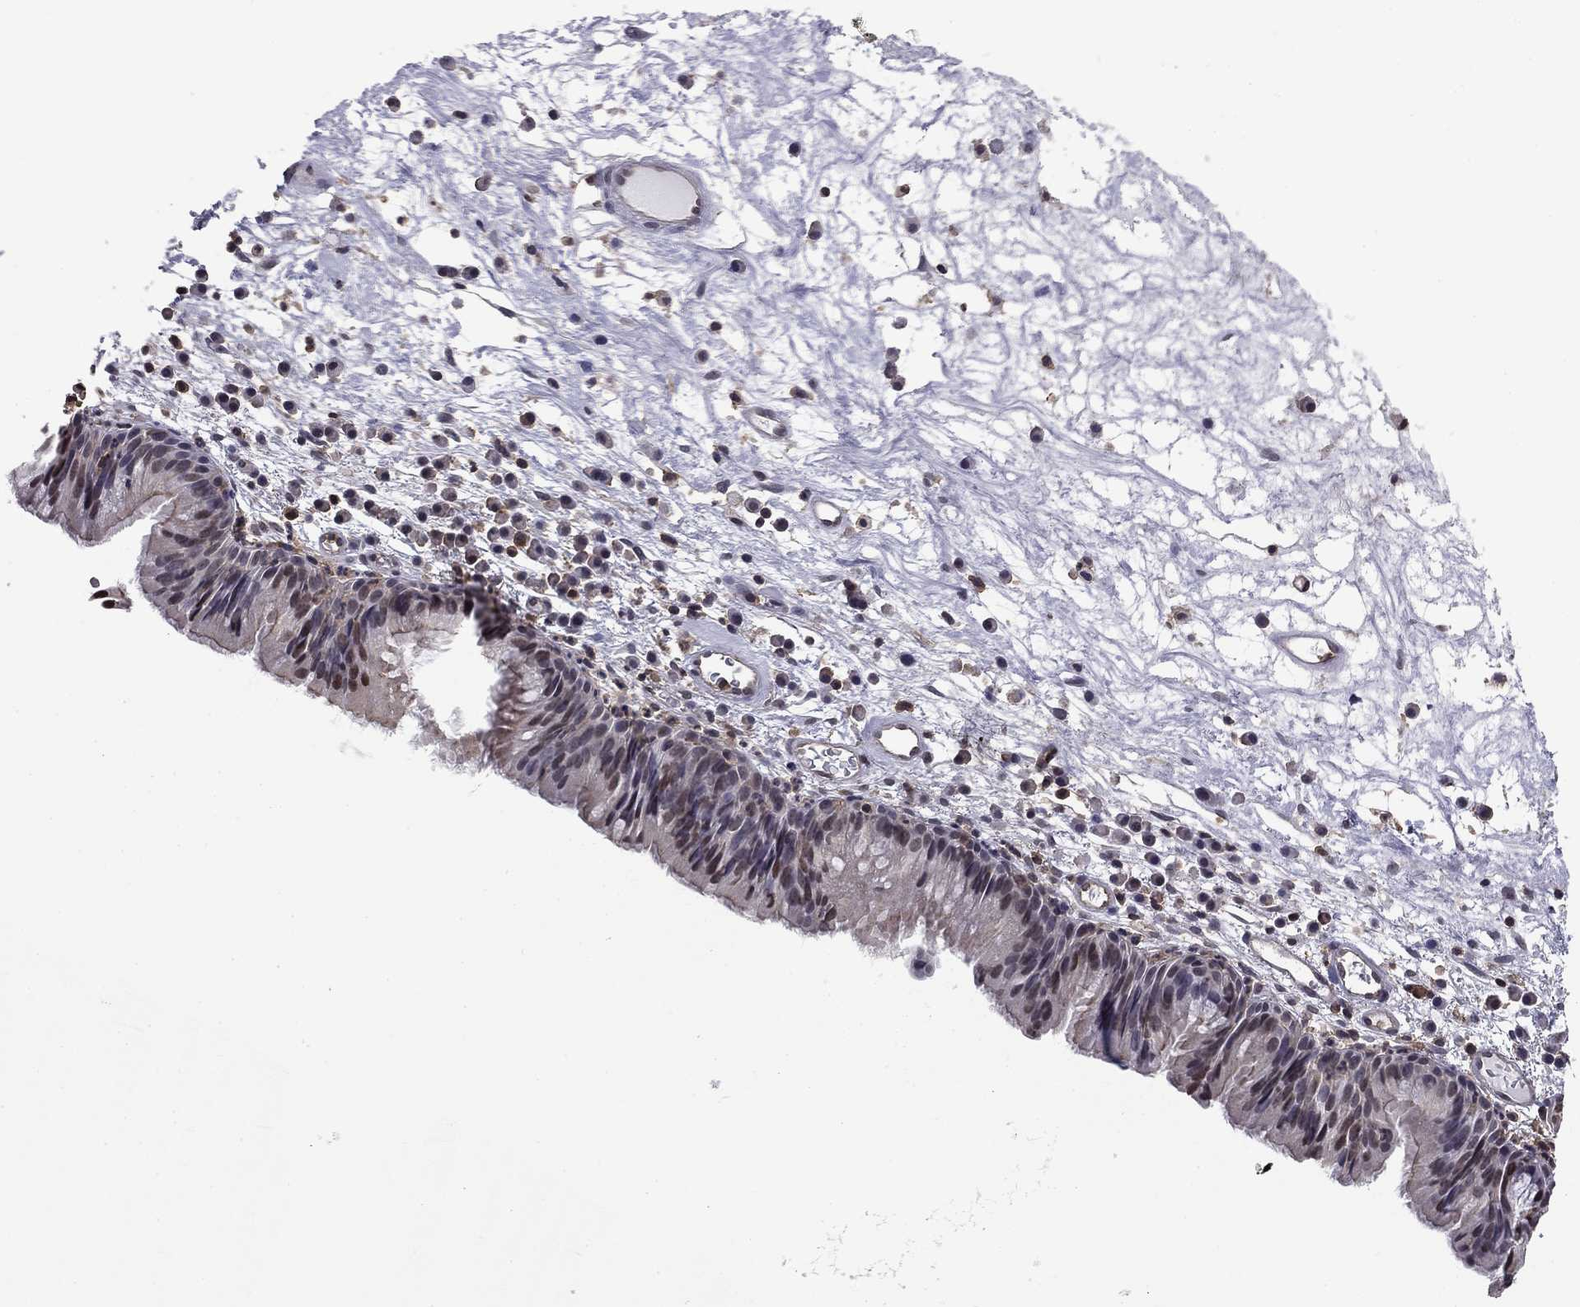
{"staining": {"intensity": "moderate", "quantity": "<25%", "location": "cytoplasmic/membranous"}, "tissue": "nasopharynx", "cell_type": "Respiratory epithelial cells", "image_type": "normal", "snomed": [{"axis": "morphology", "description": "Normal tissue, NOS"}, {"axis": "topography", "description": "Nasopharynx"}], "caption": "DAB immunohistochemical staining of benign nasopharynx displays moderate cytoplasmic/membranous protein positivity in approximately <25% of respiratory epithelial cells.", "gene": "PLCB2", "patient": {"sex": "male", "age": 69}}